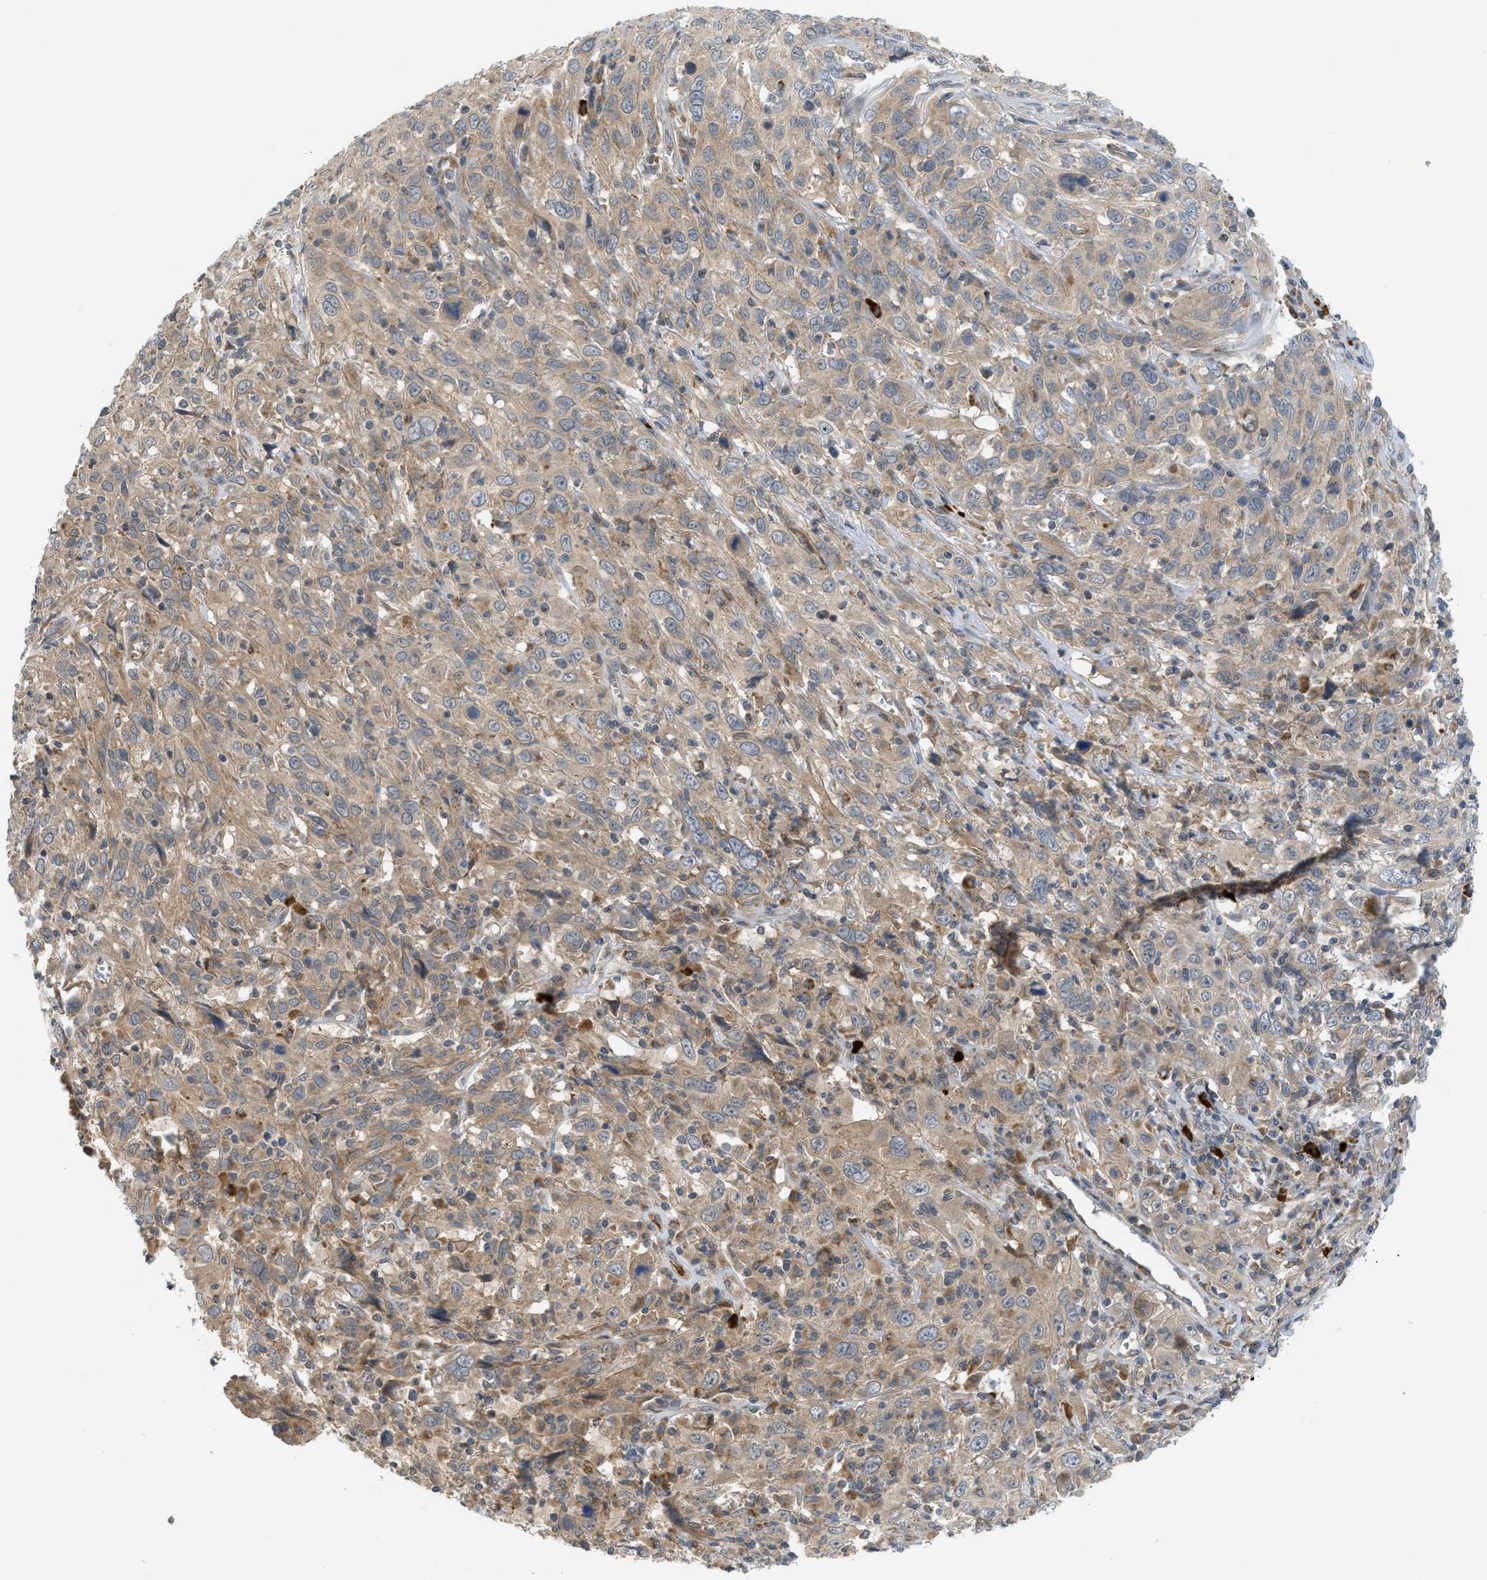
{"staining": {"intensity": "weak", "quantity": ">75%", "location": "cytoplasmic/membranous"}, "tissue": "cervical cancer", "cell_type": "Tumor cells", "image_type": "cancer", "snomed": [{"axis": "morphology", "description": "Squamous cell carcinoma, NOS"}, {"axis": "topography", "description": "Cervix"}], "caption": "DAB immunohistochemical staining of human cervical squamous cell carcinoma shows weak cytoplasmic/membranous protein expression in approximately >75% of tumor cells. The protein of interest is stained brown, and the nuclei are stained in blue (DAB IHC with brightfield microscopy, high magnification).", "gene": "ADCY8", "patient": {"sex": "female", "age": 46}}